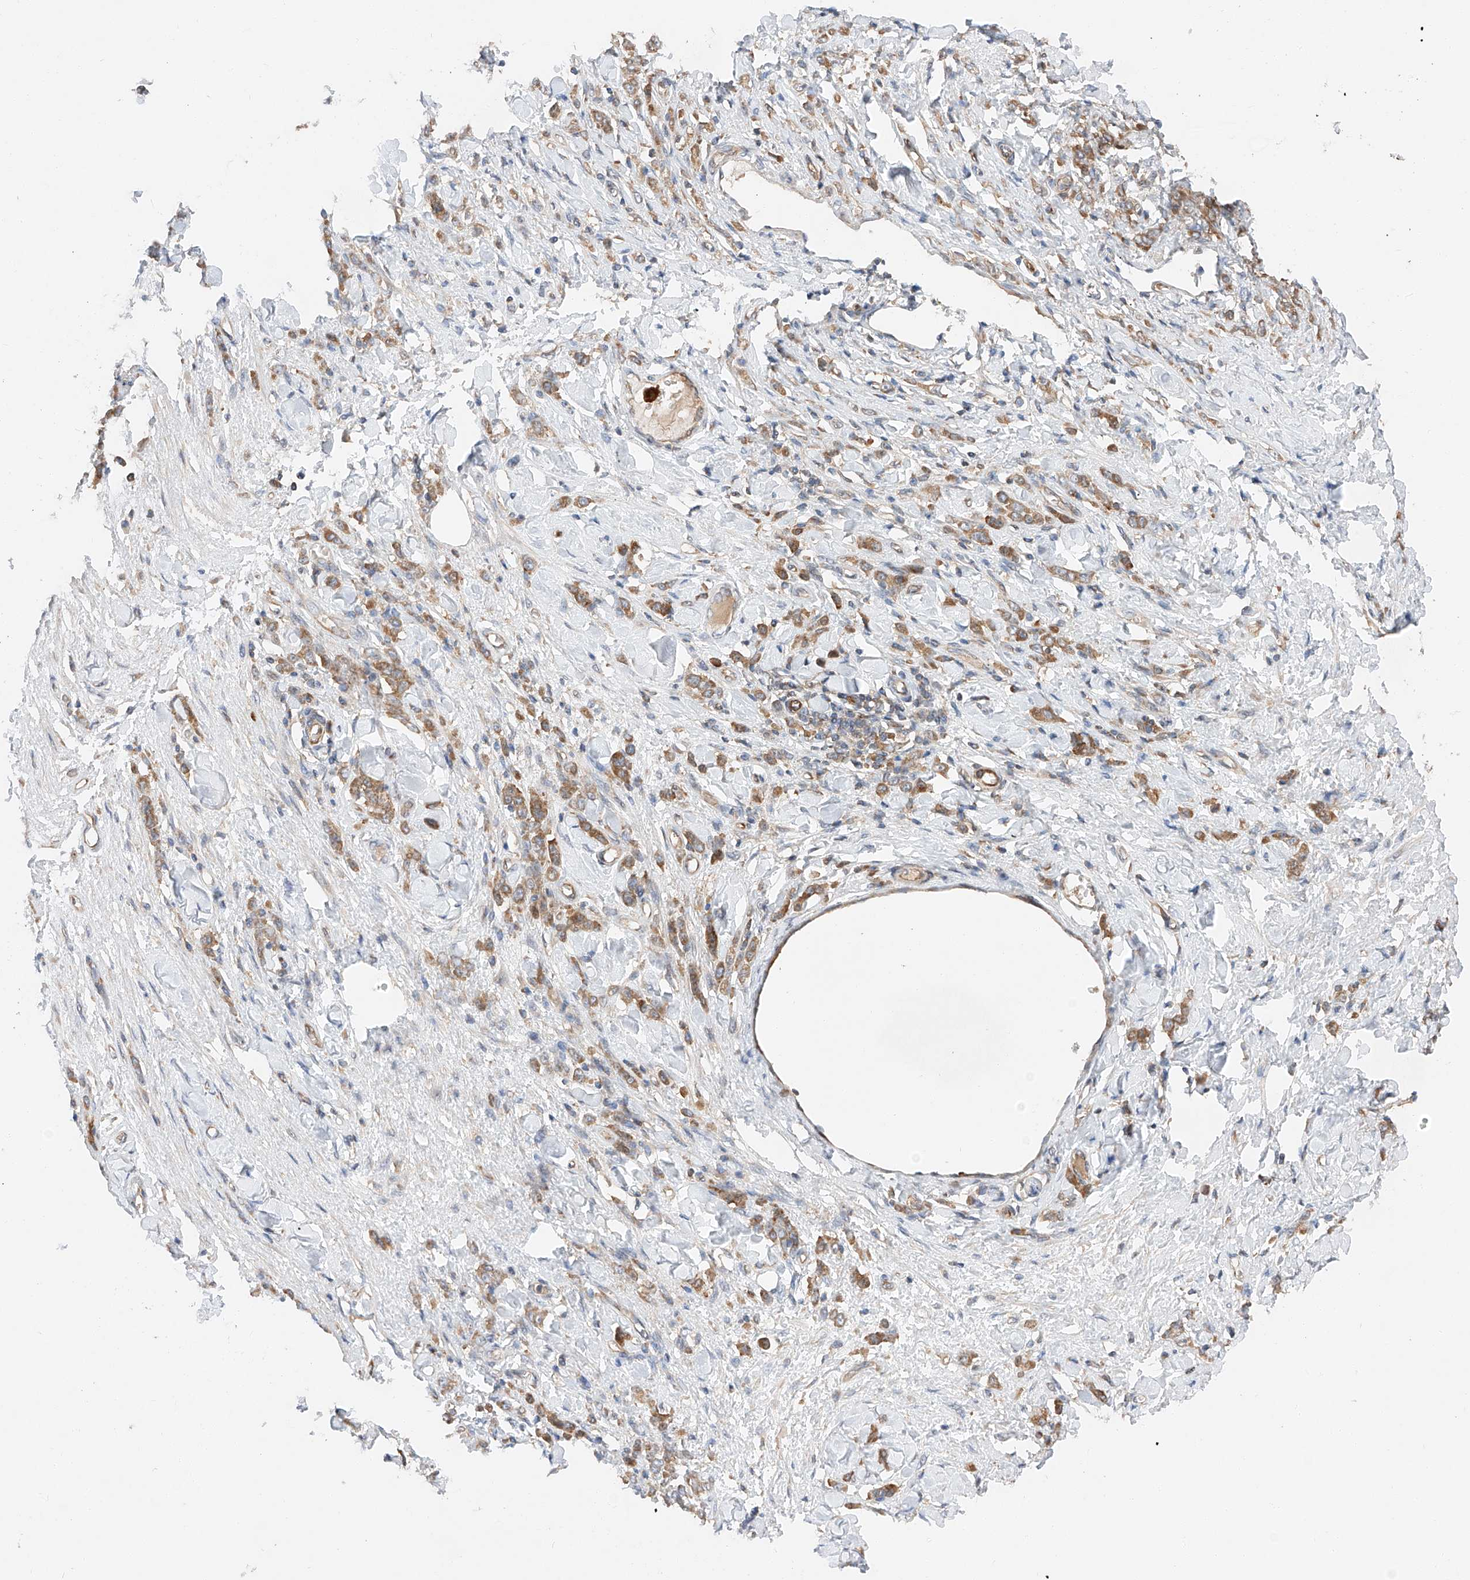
{"staining": {"intensity": "moderate", "quantity": ">75%", "location": "cytoplasmic/membranous"}, "tissue": "stomach cancer", "cell_type": "Tumor cells", "image_type": "cancer", "snomed": [{"axis": "morphology", "description": "Normal tissue, NOS"}, {"axis": "morphology", "description": "Adenocarcinoma, NOS"}, {"axis": "topography", "description": "Stomach"}], "caption": "Immunohistochemistry (IHC) of stomach adenocarcinoma shows medium levels of moderate cytoplasmic/membranous expression in approximately >75% of tumor cells.", "gene": "RUSC1", "patient": {"sex": "male", "age": 82}}